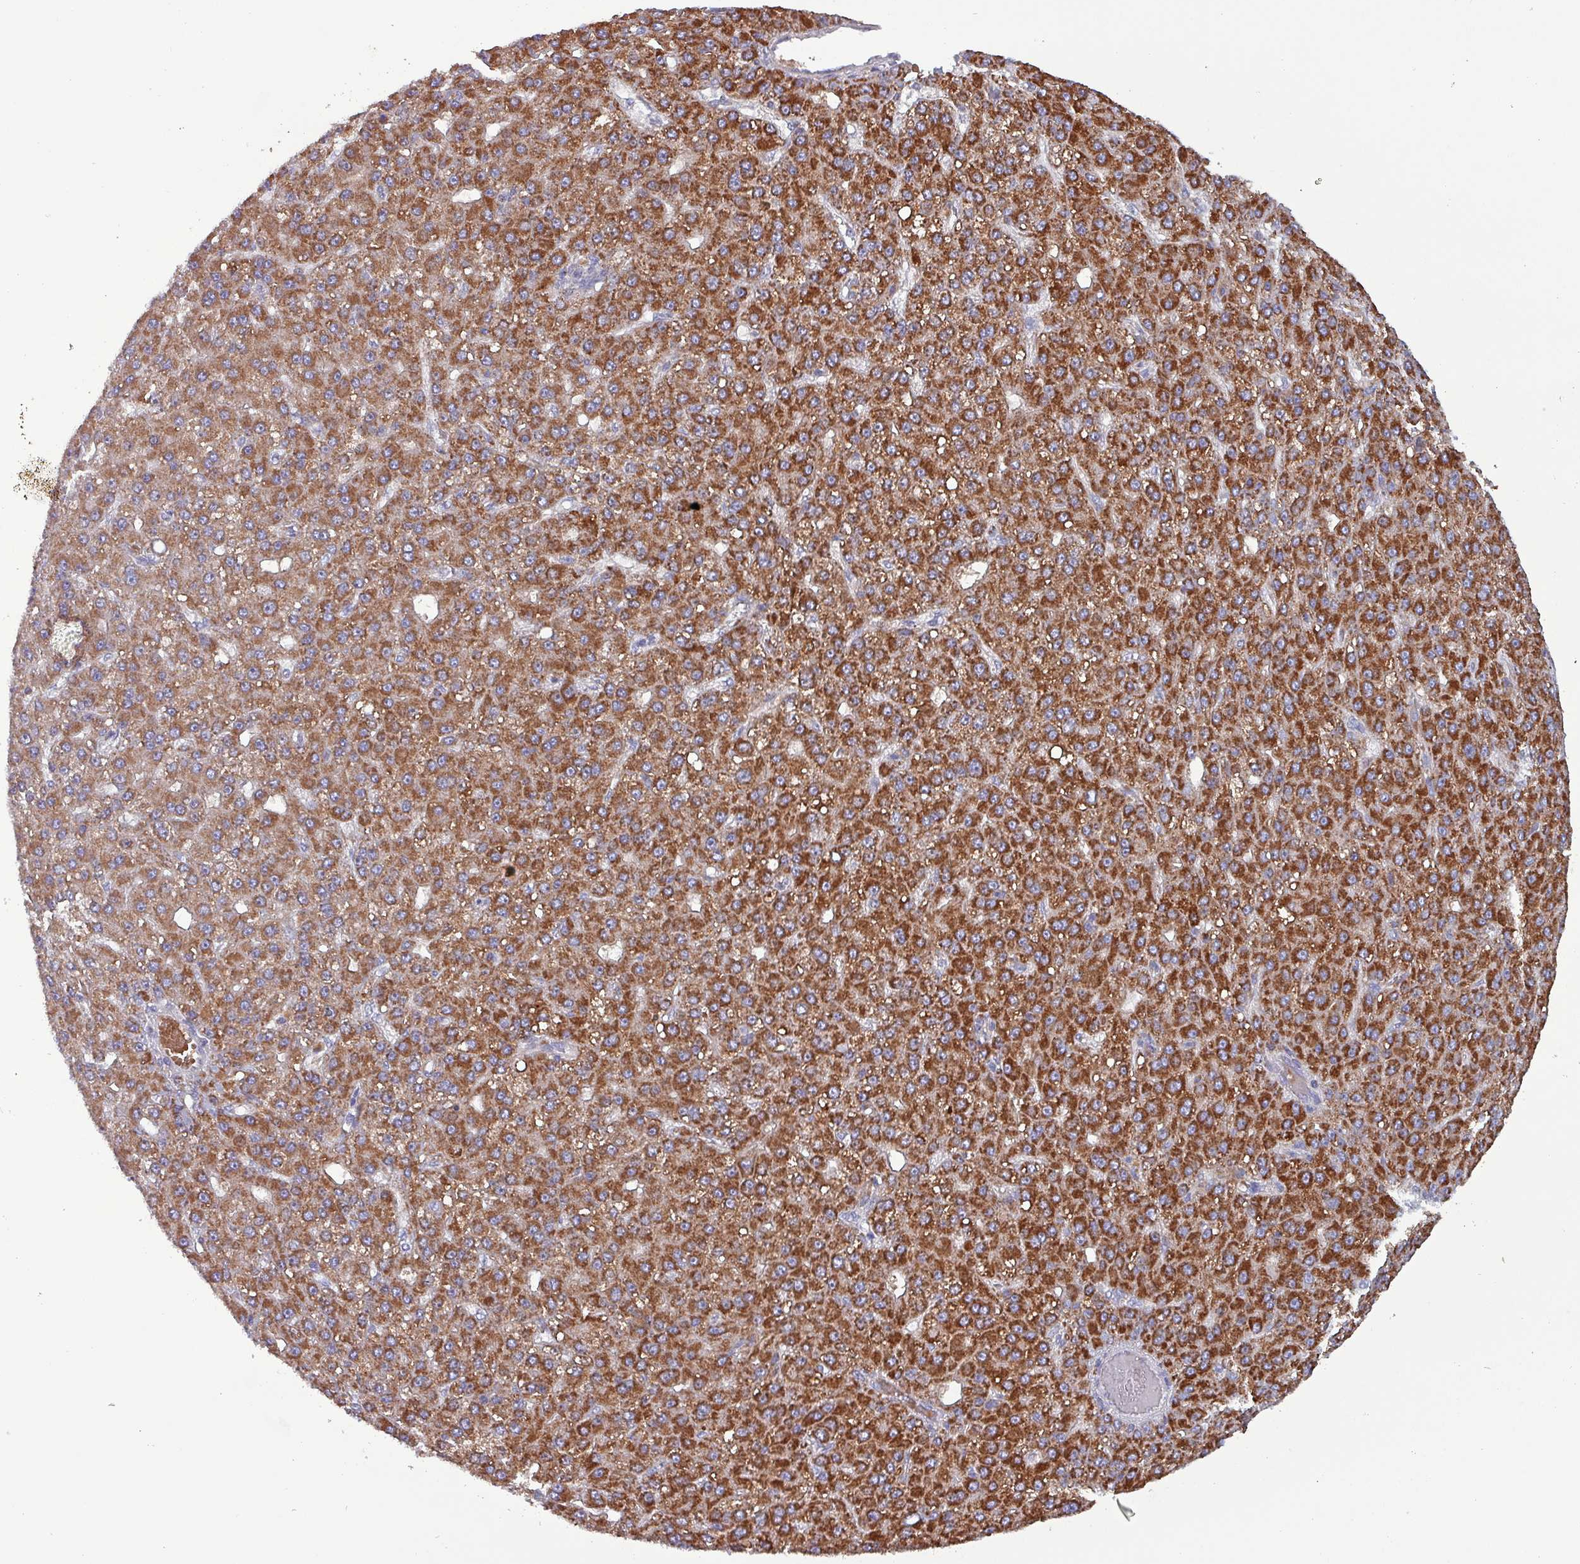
{"staining": {"intensity": "strong", "quantity": ">75%", "location": "cytoplasmic/membranous"}, "tissue": "liver cancer", "cell_type": "Tumor cells", "image_type": "cancer", "snomed": [{"axis": "morphology", "description": "Carcinoma, Hepatocellular, NOS"}, {"axis": "topography", "description": "Liver"}], "caption": "Protein analysis of liver hepatocellular carcinoma tissue shows strong cytoplasmic/membranous staining in about >75% of tumor cells. (Brightfield microscopy of DAB IHC at high magnification).", "gene": "ZNF322", "patient": {"sex": "male", "age": 67}}